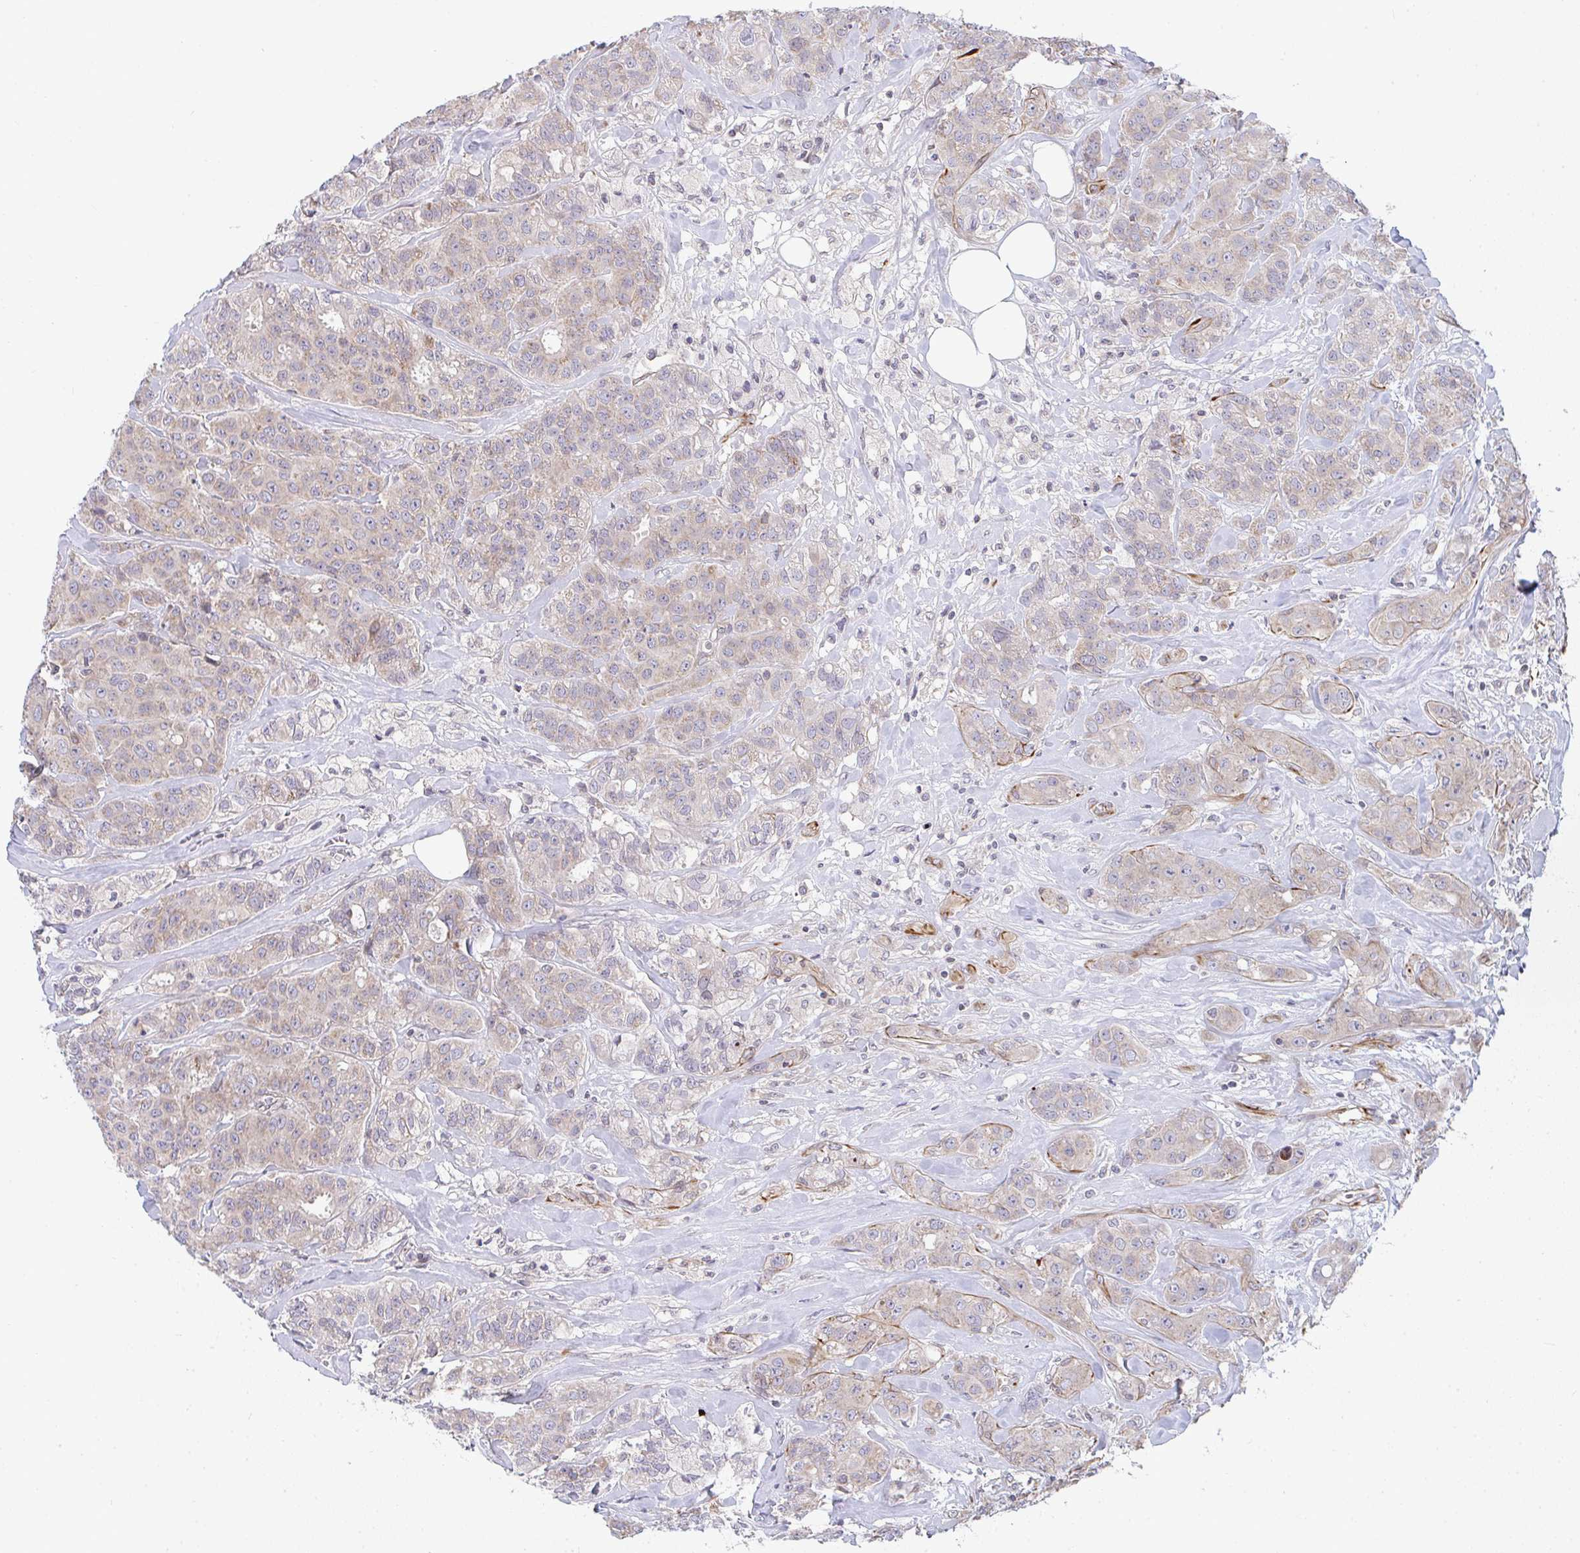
{"staining": {"intensity": "weak", "quantity": ">75%", "location": "cytoplasmic/membranous"}, "tissue": "breast cancer", "cell_type": "Tumor cells", "image_type": "cancer", "snomed": [{"axis": "morphology", "description": "Normal tissue, NOS"}, {"axis": "morphology", "description": "Duct carcinoma"}, {"axis": "topography", "description": "Breast"}], "caption": "An immunohistochemistry (IHC) histopathology image of tumor tissue is shown. Protein staining in brown labels weak cytoplasmic/membranous positivity in breast invasive ductal carcinoma within tumor cells. Using DAB (brown) and hematoxylin (blue) stains, captured at high magnification using brightfield microscopy.", "gene": "EIF1AD", "patient": {"sex": "female", "age": 43}}